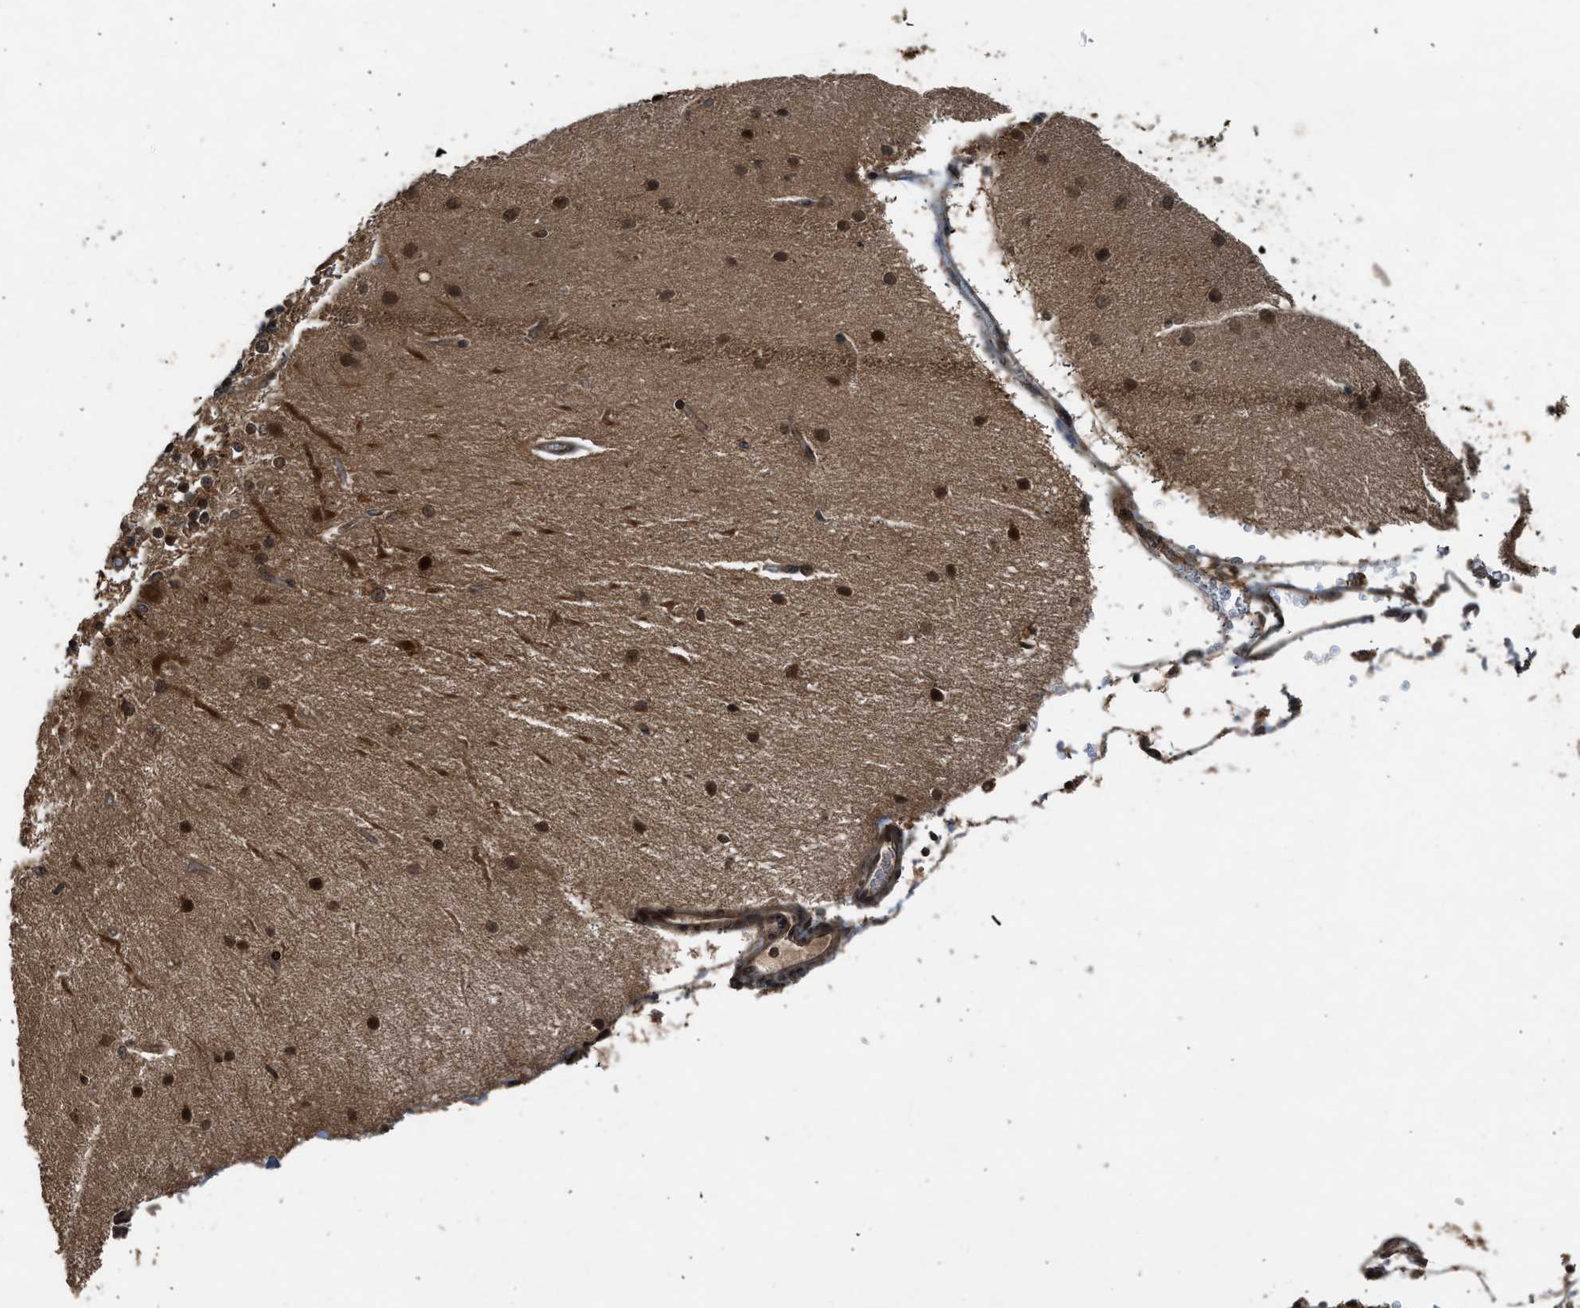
{"staining": {"intensity": "strong", "quantity": ">75%", "location": "cytoplasmic/membranous"}, "tissue": "cerebellum", "cell_type": "Cells in granular layer", "image_type": "normal", "snomed": [{"axis": "morphology", "description": "Normal tissue, NOS"}, {"axis": "topography", "description": "Cerebellum"}], "caption": "Immunohistochemistry (DAB (3,3'-diaminobenzidine)) staining of normal cerebellum reveals strong cytoplasmic/membranous protein positivity in about >75% of cells in granular layer.", "gene": "TXNL1", "patient": {"sex": "female", "age": 54}}